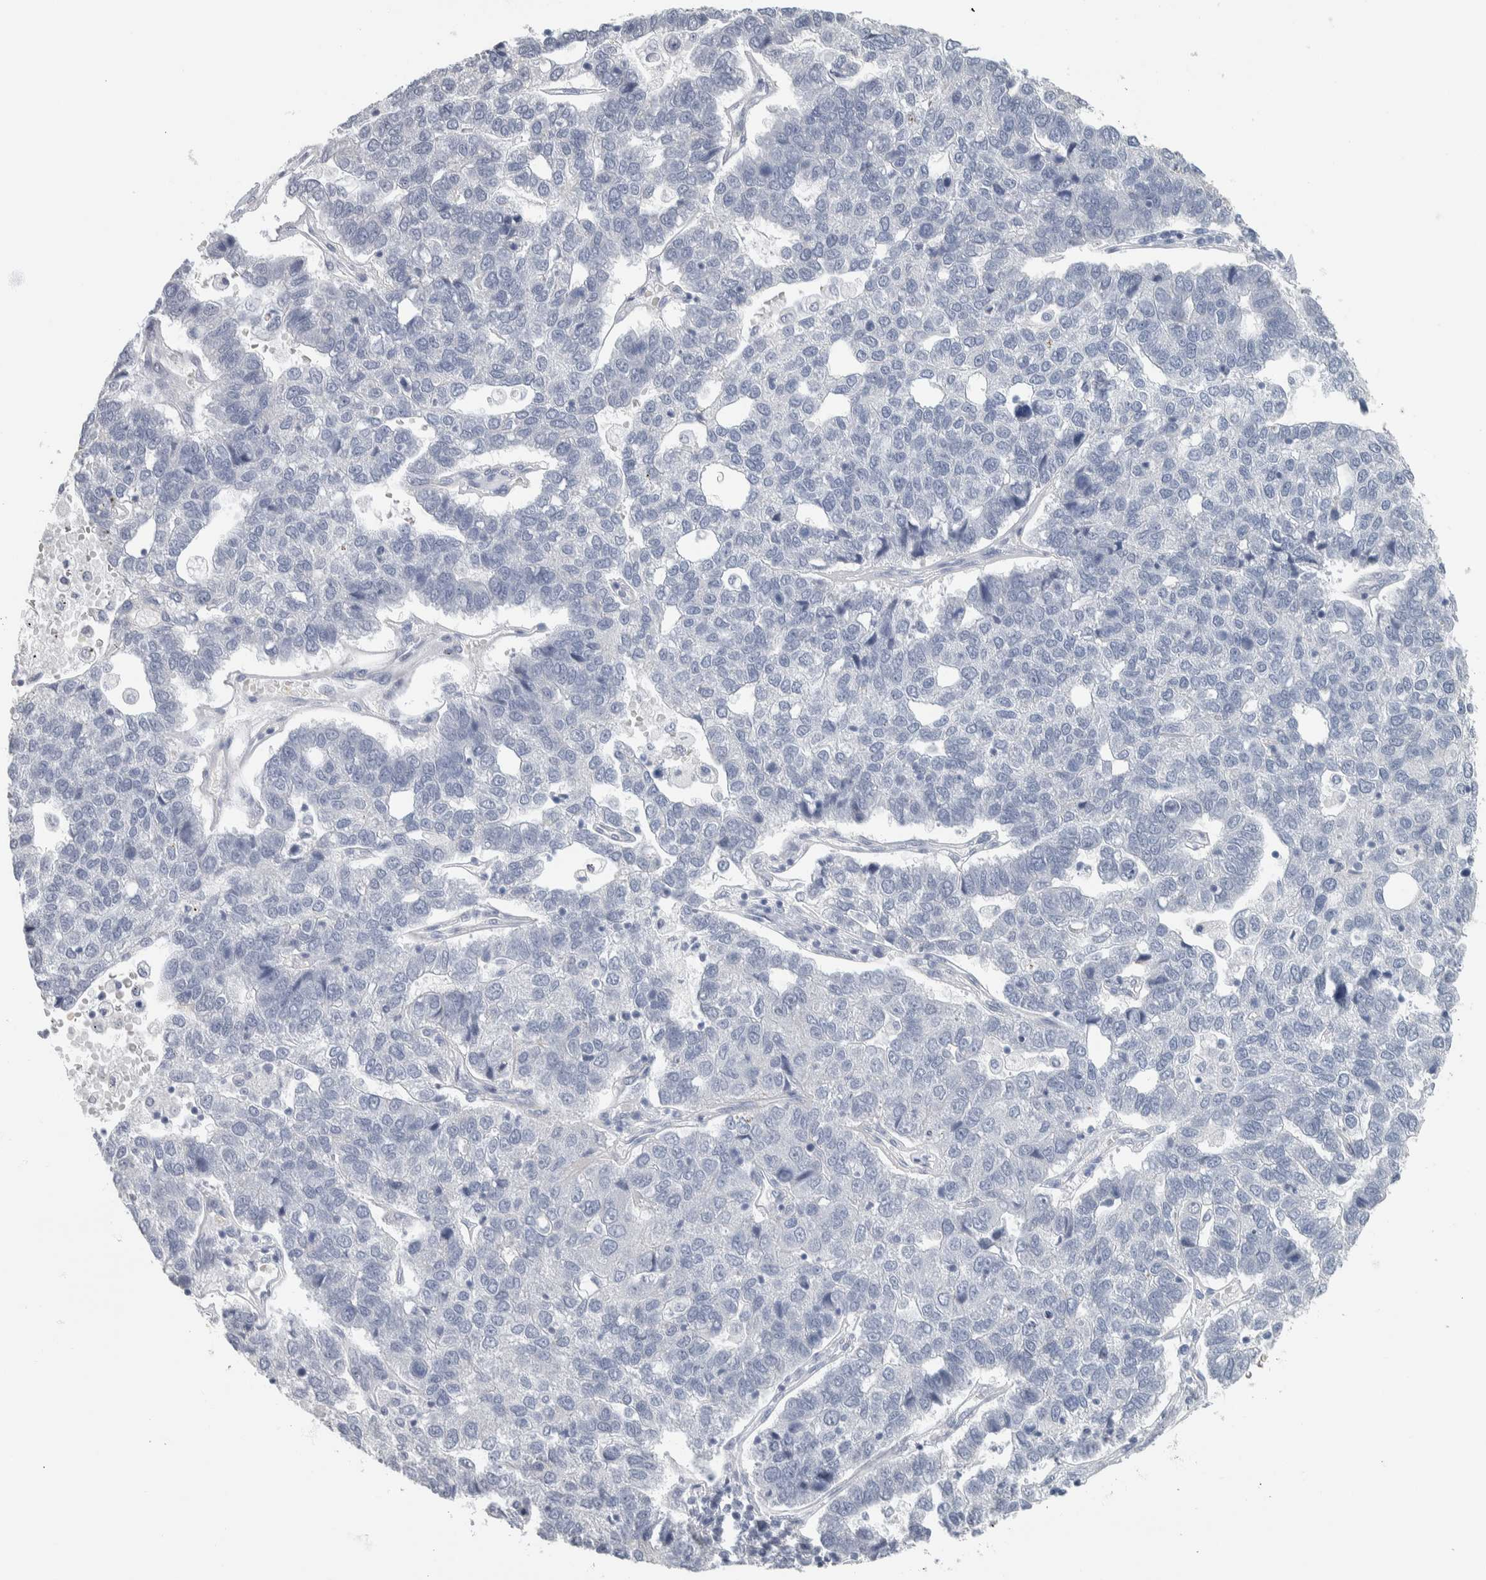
{"staining": {"intensity": "negative", "quantity": "none", "location": "none"}, "tissue": "pancreatic cancer", "cell_type": "Tumor cells", "image_type": "cancer", "snomed": [{"axis": "morphology", "description": "Adenocarcinoma, NOS"}, {"axis": "topography", "description": "Pancreas"}], "caption": "Immunohistochemistry micrograph of neoplastic tissue: human pancreatic cancer stained with DAB (3,3'-diaminobenzidine) displays no significant protein positivity in tumor cells.", "gene": "NEFM", "patient": {"sex": "female", "age": 61}}